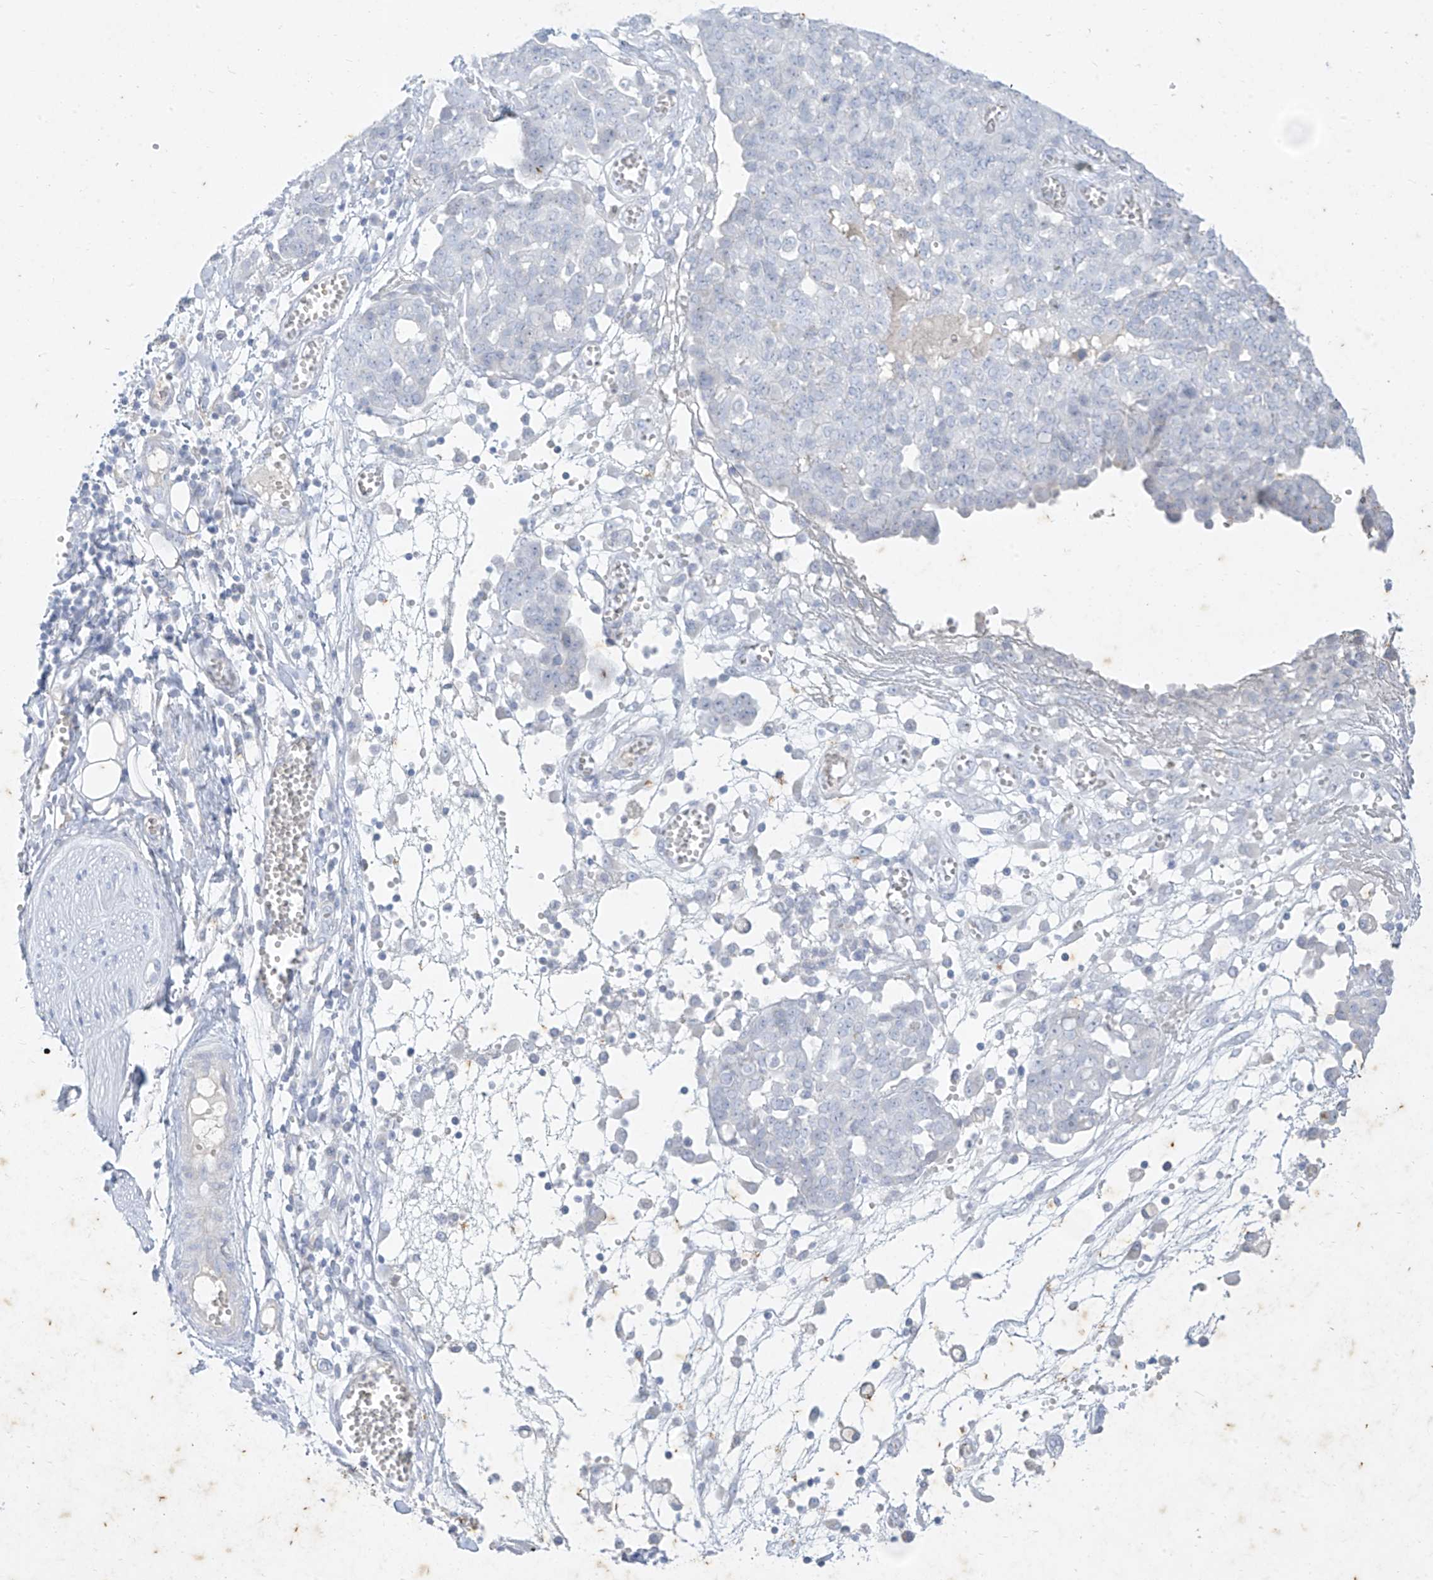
{"staining": {"intensity": "negative", "quantity": "none", "location": "none"}, "tissue": "ovarian cancer", "cell_type": "Tumor cells", "image_type": "cancer", "snomed": [{"axis": "morphology", "description": "Cystadenocarcinoma, serous, NOS"}, {"axis": "topography", "description": "Soft tissue"}, {"axis": "topography", "description": "Ovary"}], "caption": "Tumor cells are negative for protein expression in human ovarian cancer. (DAB IHC with hematoxylin counter stain).", "gene": "TGM4", "patient": {"sex": "female", "age": 57}}